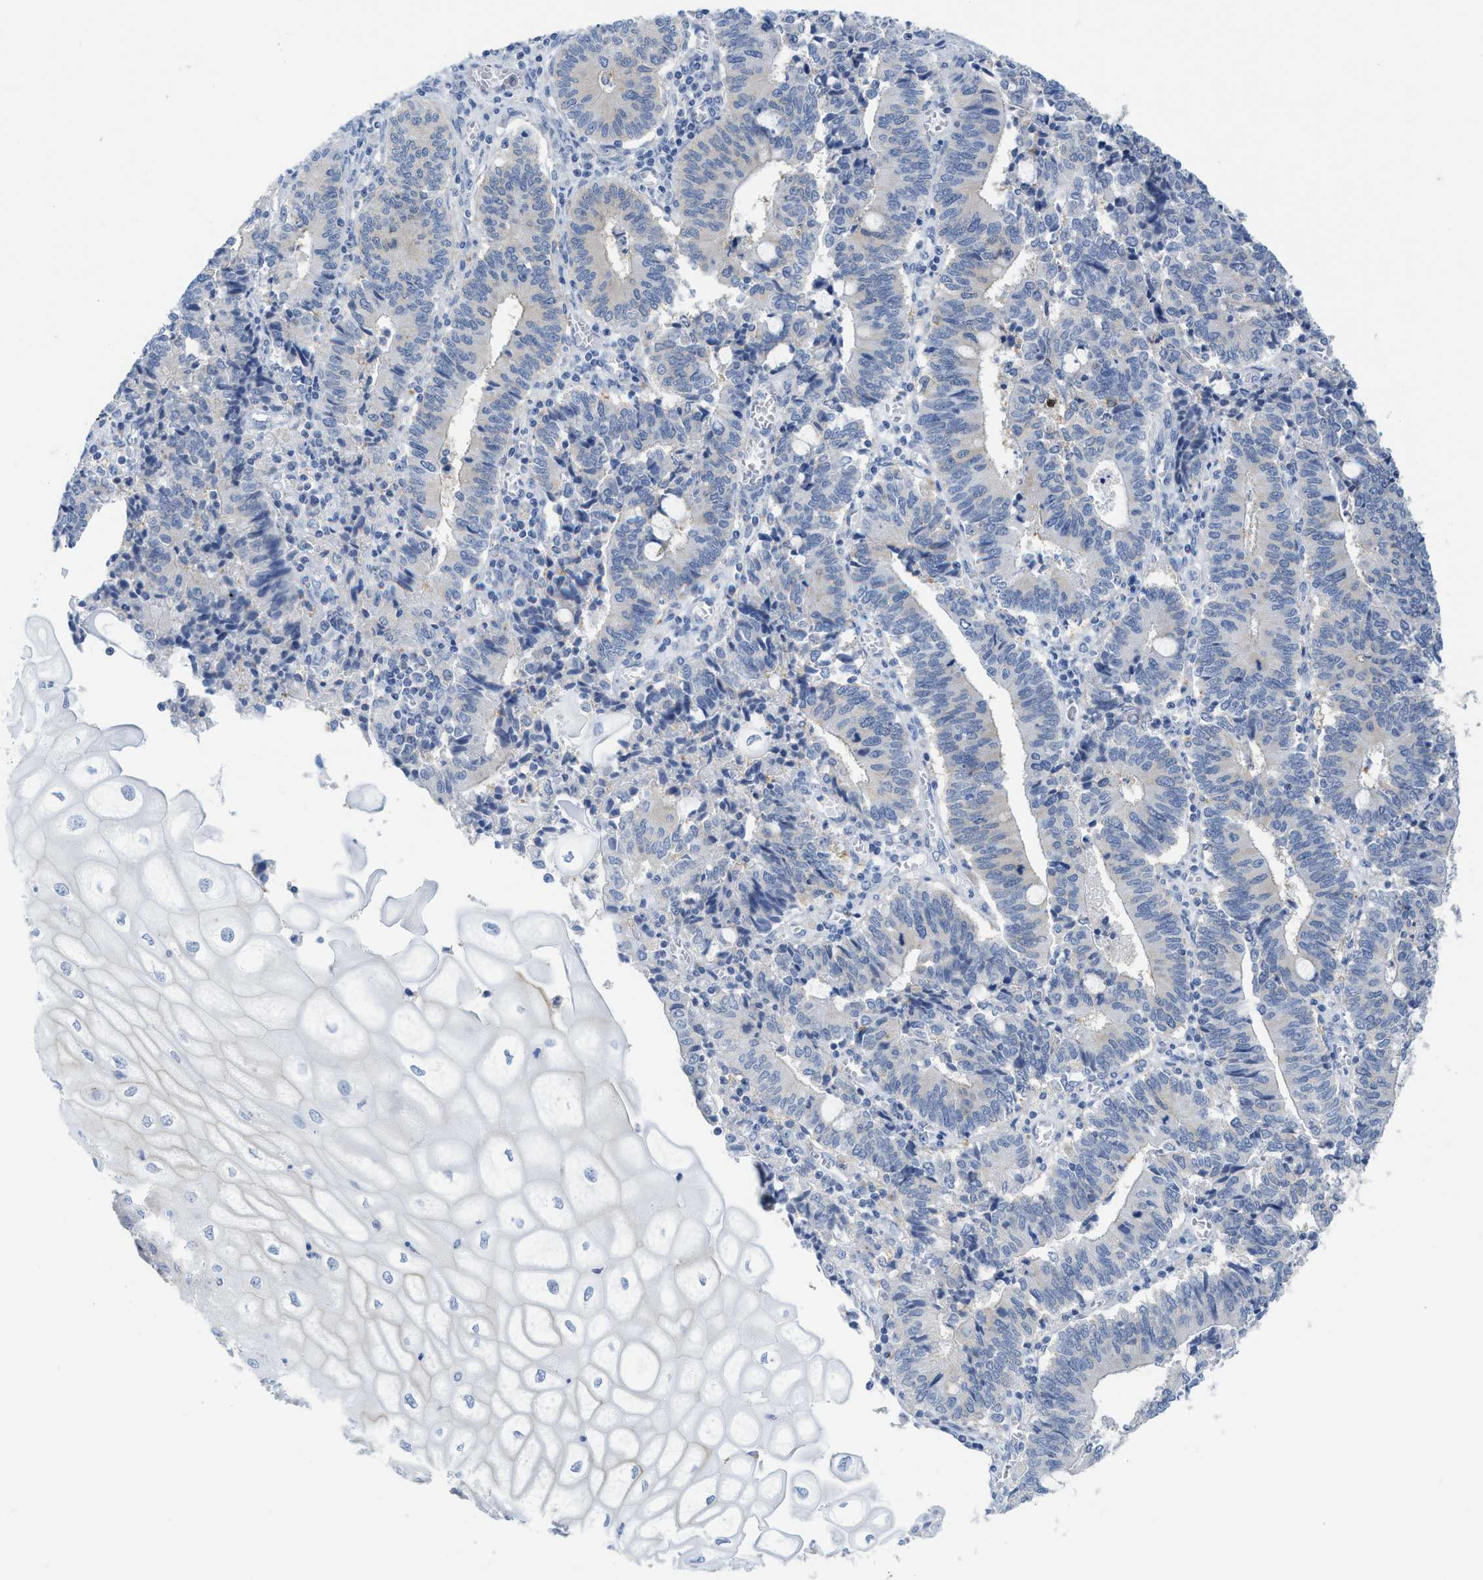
{"staining": {"intensity": "negative", "quantity": "none", "location": "none"}, "tissue": "cervical cancer", "cell_type": "Tumor cells", "image_type": "cancer", "snomed": [{"axis": "morphology", "description": "Adenocarcinoma, NOS"}, {"axis": "topography", "description": "Cervix"}], "caption": "High power microscopy histopathology image of an IHC micrograph of cervical cancer (adenocarcinoma), revealing no significant positivity in tumor cells.", "gene": "GATD3", "patient": {"sex": "female", "age": 44}}